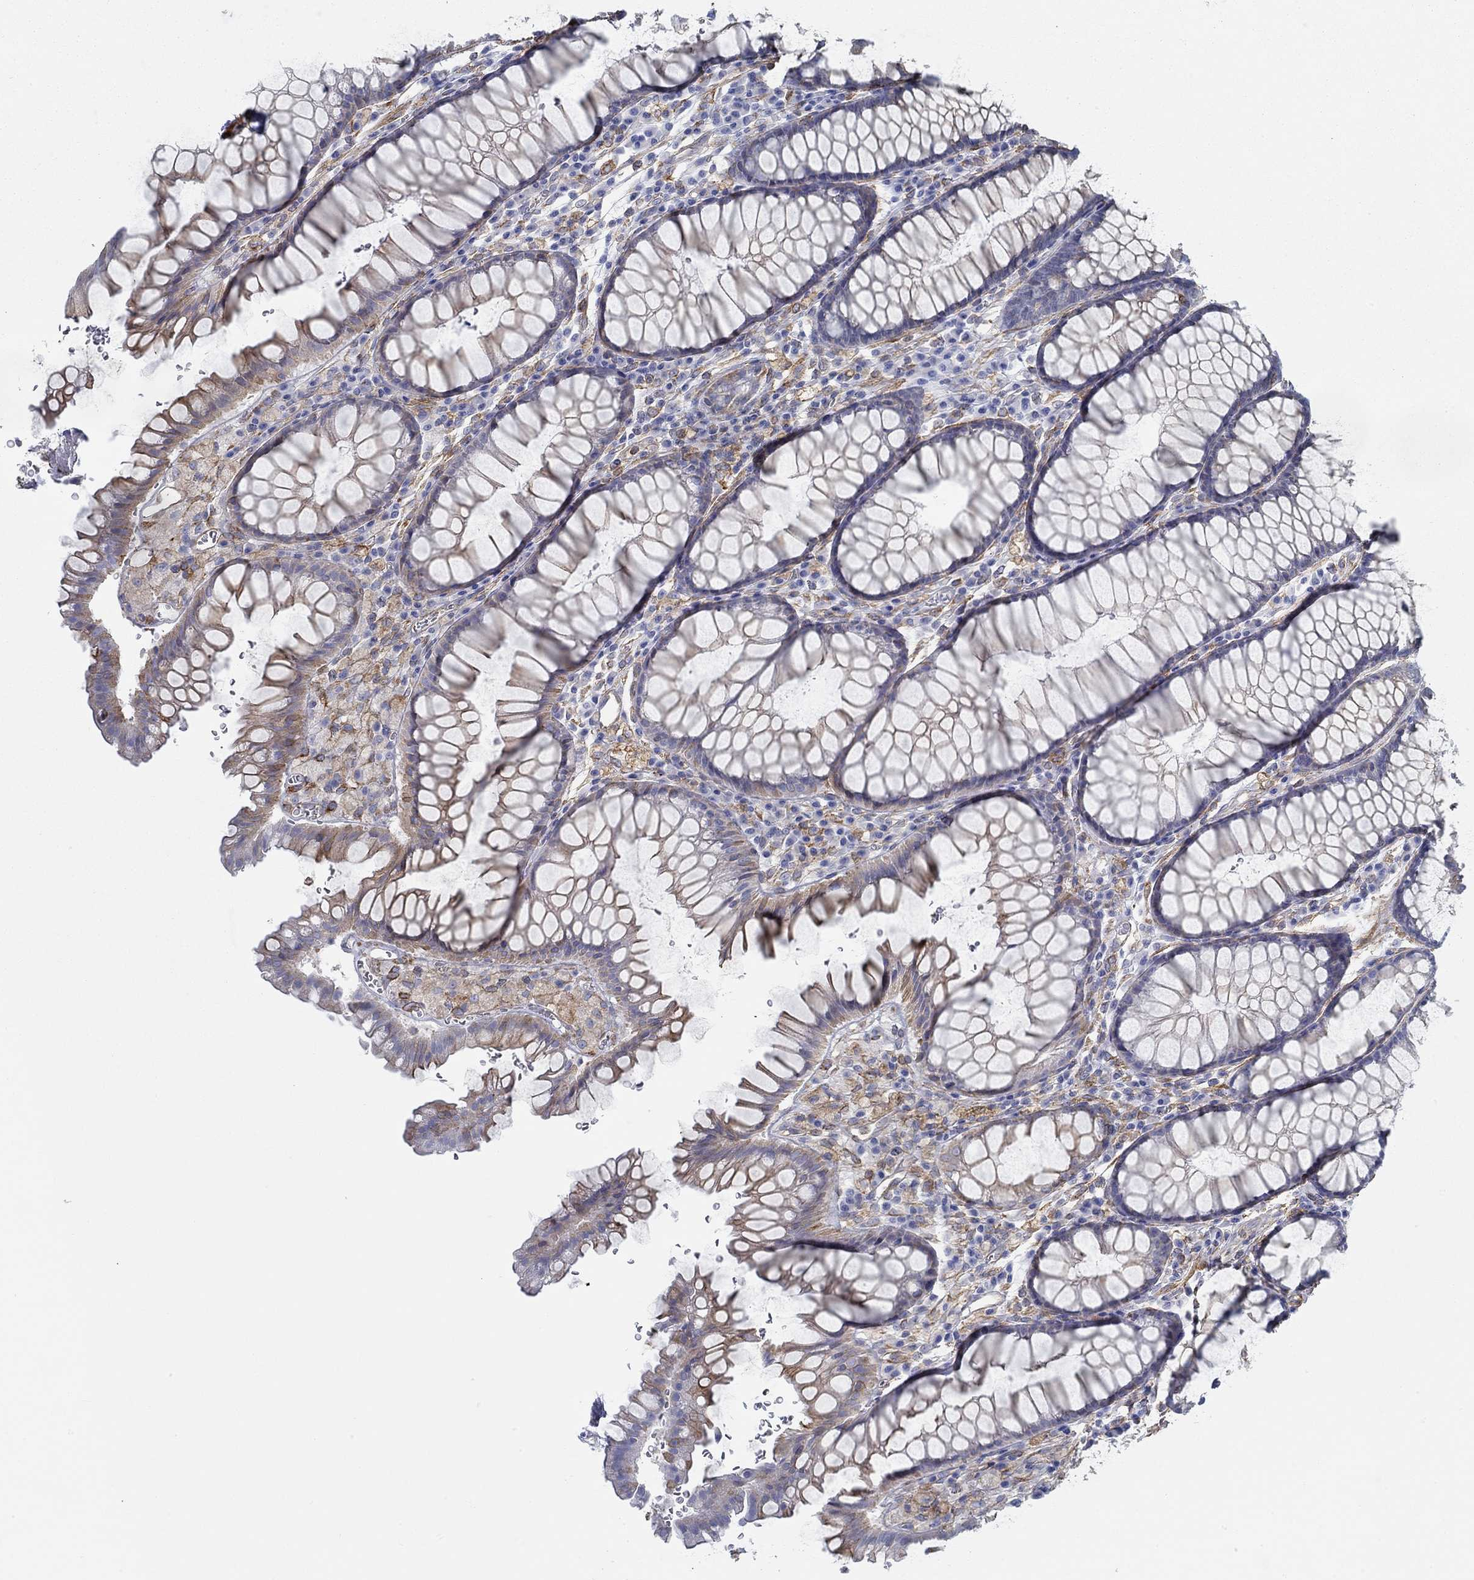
{"staining": {"intensity": "strong", "quantity": "<25%", "location": "cytoplasmic/membranous"}, "tissue": "rectum", "cell_type": "Glandular cells", "image_type": "normal", "snomed": [{"axis": "morphology", "description": "Normal tissue, NOS"}, {"axis": "topography", "description": "Rectum"}], "caption": "Glandular cells reveal medium levels of strong cytoplasmic/membranous expression in approximately <25% of cells in benign rectum.", "gene": "STC2", "patient": {"sex": "female", "age": 68}}